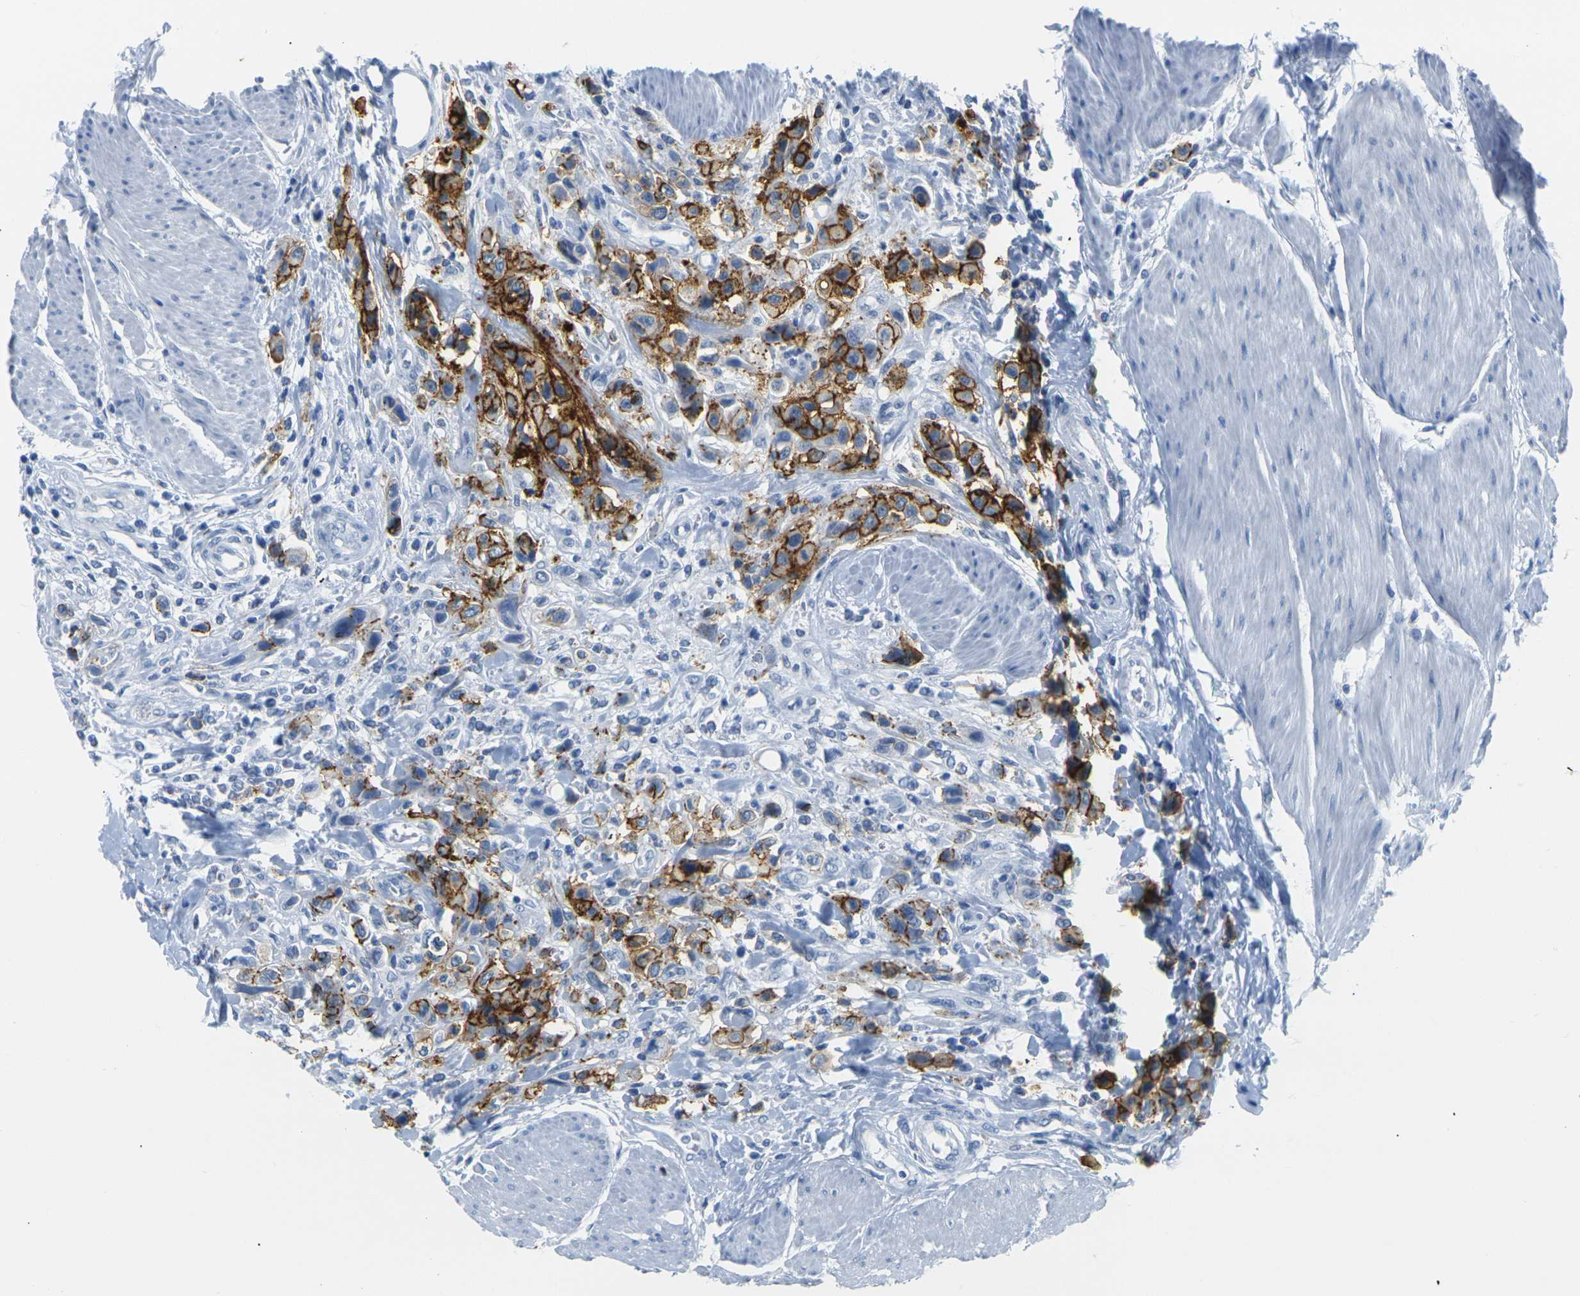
{"staining": {"intensity": "strong", "quantity": ">75%", "location": "cytoplasmic/membranous"}, "tissue": "urothelial cancer", "cell_type": "Tumor cells", "image_type": "cancer", "snomed": [{"axis": "morphology", "description": "Urothelial carcinoma, High grade"}, {"axis": "topography", "description": "Urinary bladder"}], "caption": "DAB immunohistochemical staining of urothelial cancer demonstrates strong cytoplasmic/membranous protein staining in approximately >75% of tumor cells.", "gene": "CLDN7", "patient": {"sex": "male", "age": 50}}